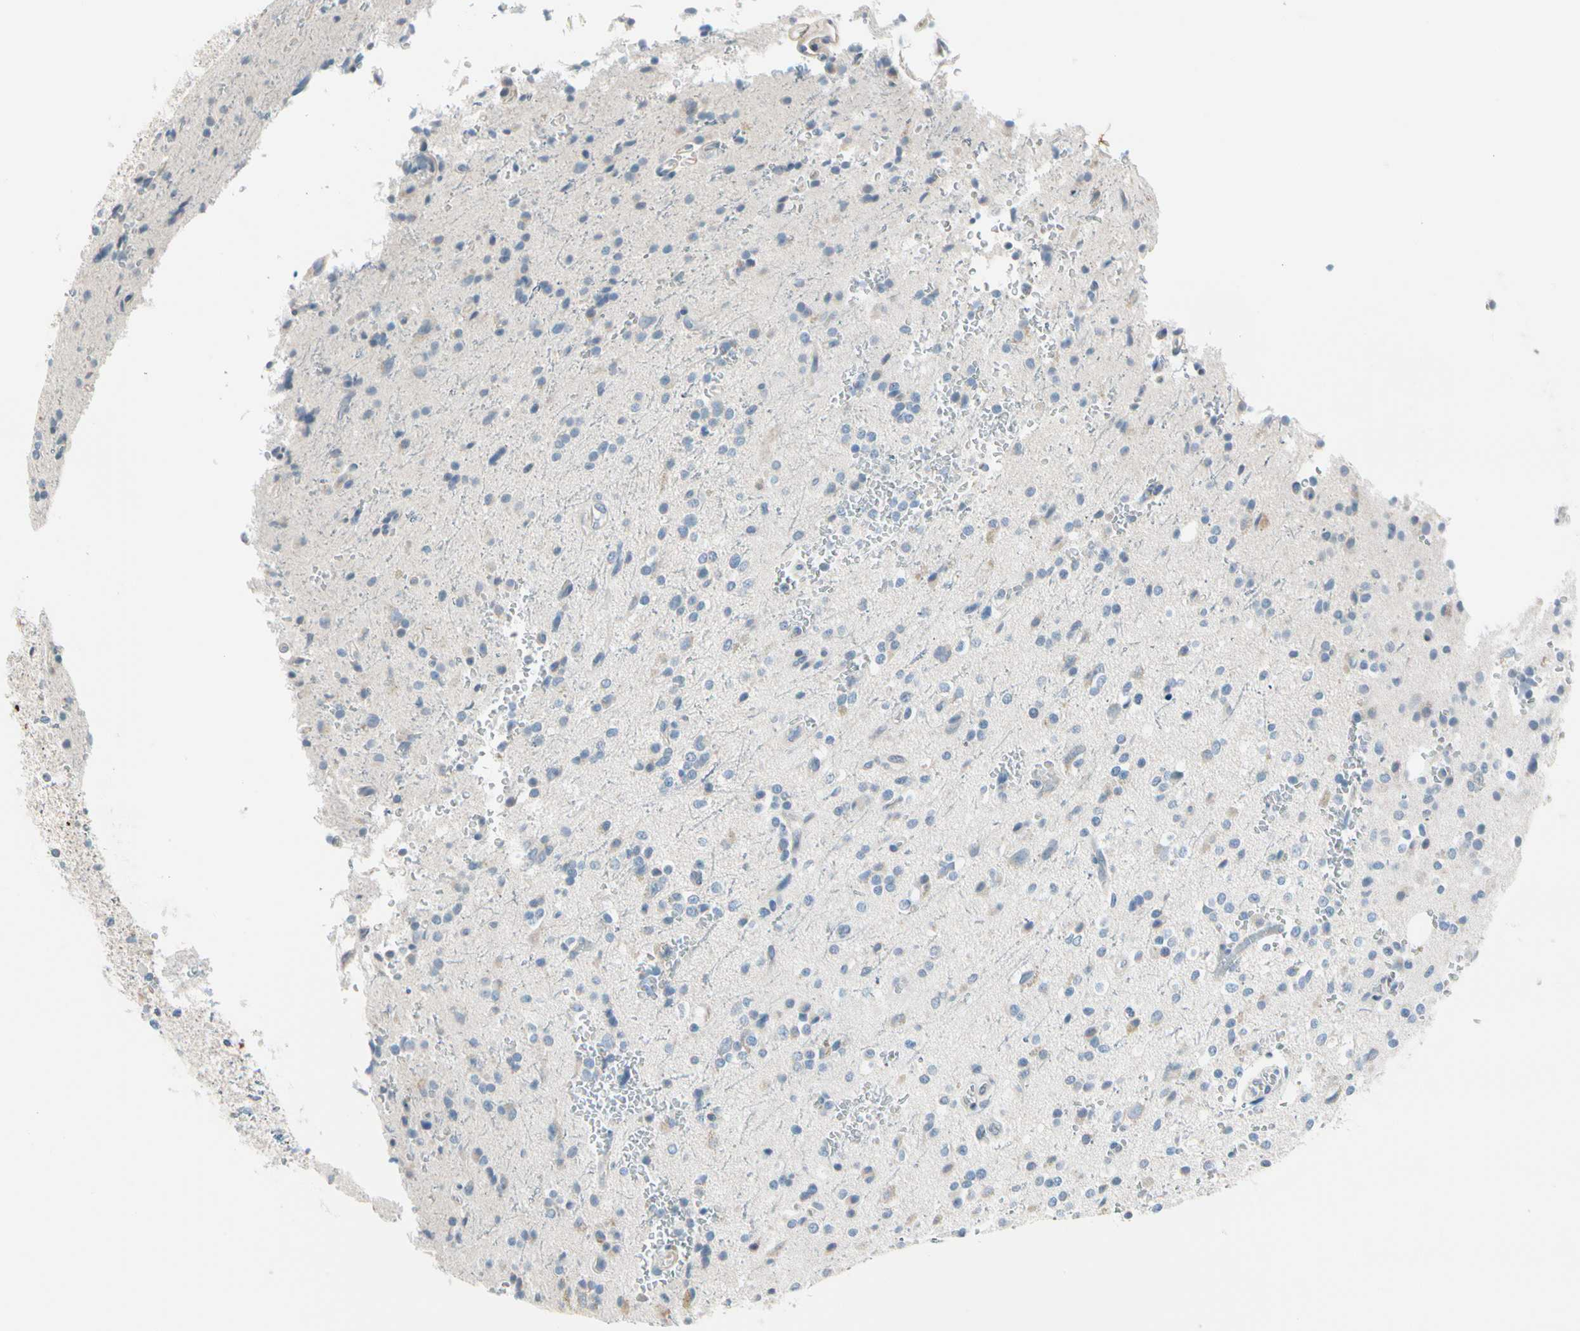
{"staining": {"intensity": "weak", "quantity": "25%-75%", "location": "cytoplasmic/membranous"}, "tissue": "glioma", "cell_type": "Tumor cells", "image_type": "cancer", "snomed": [{"axis": "morphology", "description": "Glioma, malignant, High grade"}, {"axis": "topography", "description": "Brain"}], "caption": "Immunohistochemistry (DAB) staining of high-grade glioma (malignant) demonstrates weak cytoplasmic/membranous protein staining in about 25%-75% of tumor cells. The staining was performed using DAB, with brown indicating positive protein expression. Nuclei are stained blue with hematoxylin.", "gene": "STK40", "patient": {"sex": "male", "age": 47}}